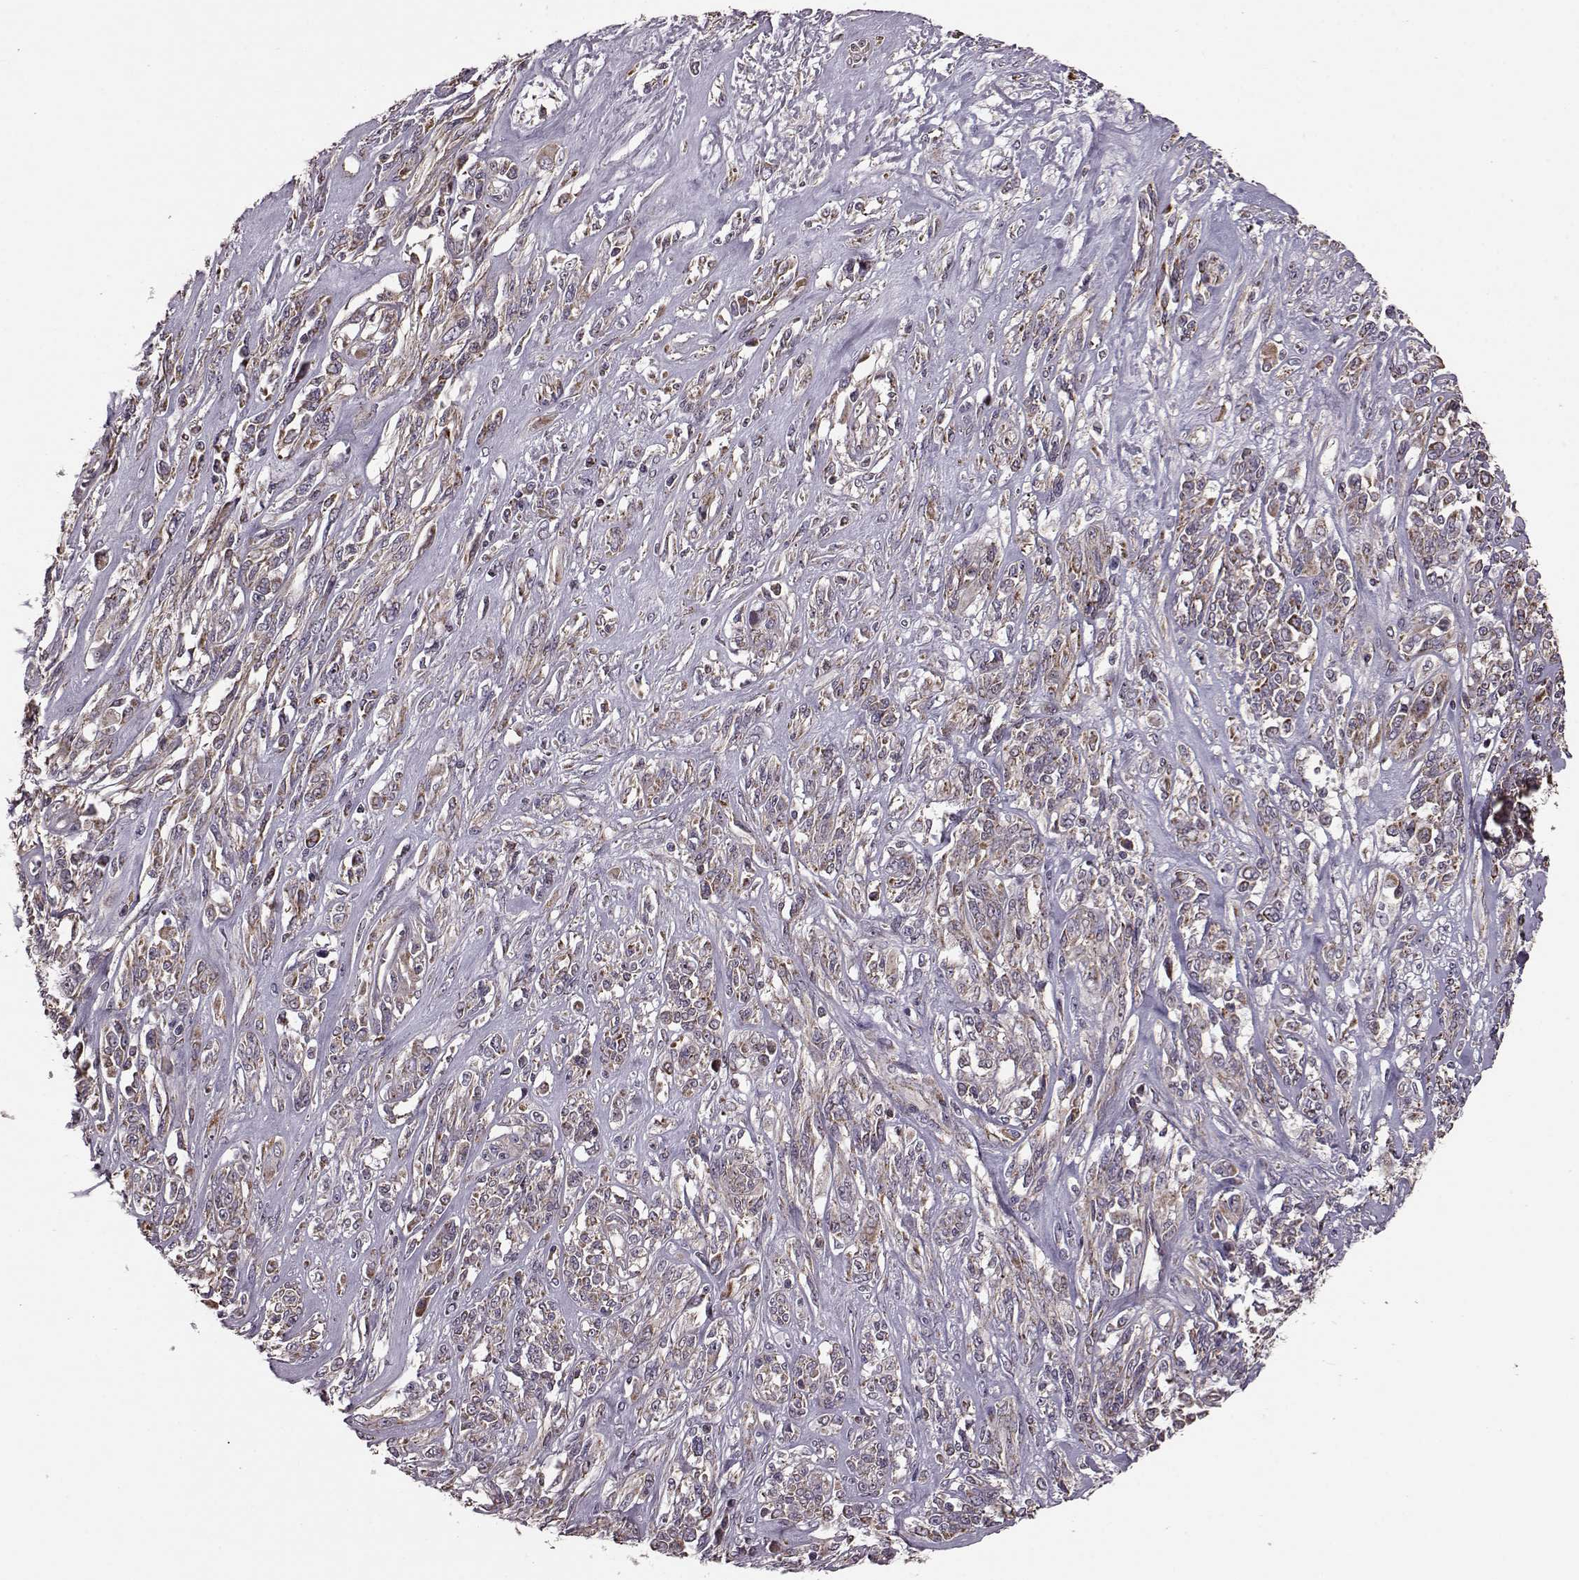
{"staining": {"intensity": "moderate", "quantity": ">75%", "location": "cytoplasmic/membranous"}, "tissue": "melanoma", "cell_type": "Tumor cells", "image_type": "cancer", "snomed": [{"axis": "morphology", "description": "Malignant melanoma, NOS"}, {"axis": "topography", "description": "Skin"}], "caption": "Human melanoma stained with a protein marker shows moderate staining in tumor cells.", "gene": "PUDP", "patient": {"sex": "female", "age": 91}}